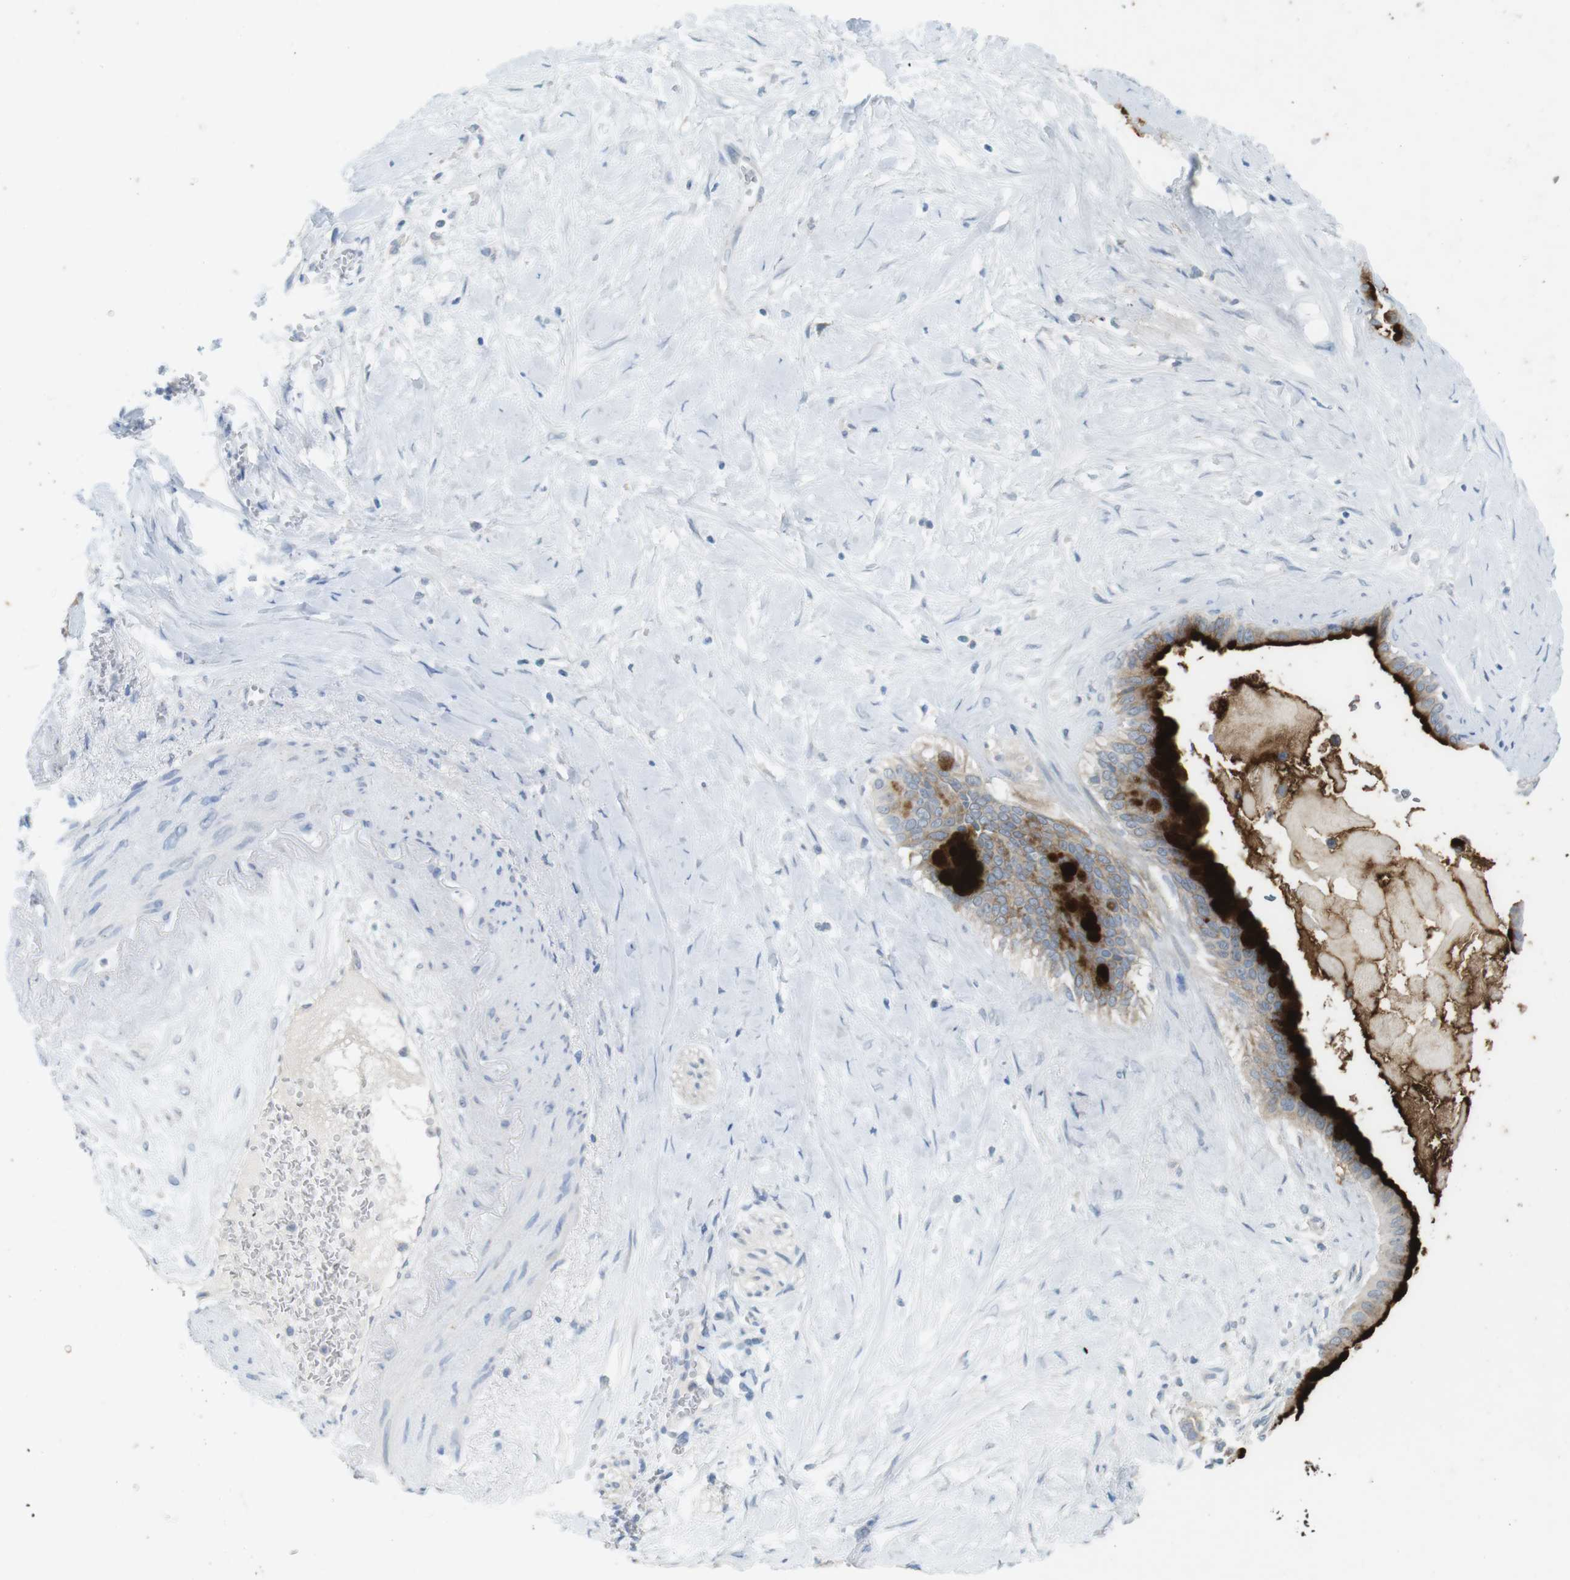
{"staining": {"intensity": "strong", "quantity": "25%-75%", "location": "cytoplasmic/membranous"}, "tissue": "pancreatic cancer", "cell_type": "Tumor cells", "image_type": "cancer", "snomed": [{"axis": "morphology", "description": "Adenocarcinoma, NOS"}, {"axis": "topography", "description": "Pancreas"}], "caption": "Human pancreatic cancer (adenocarcinoma) stained with a protein marker demonstrates strong staining in tumor cells.", "gene": "MUC5B", "patient": {"sex": "male", "age": 55}}